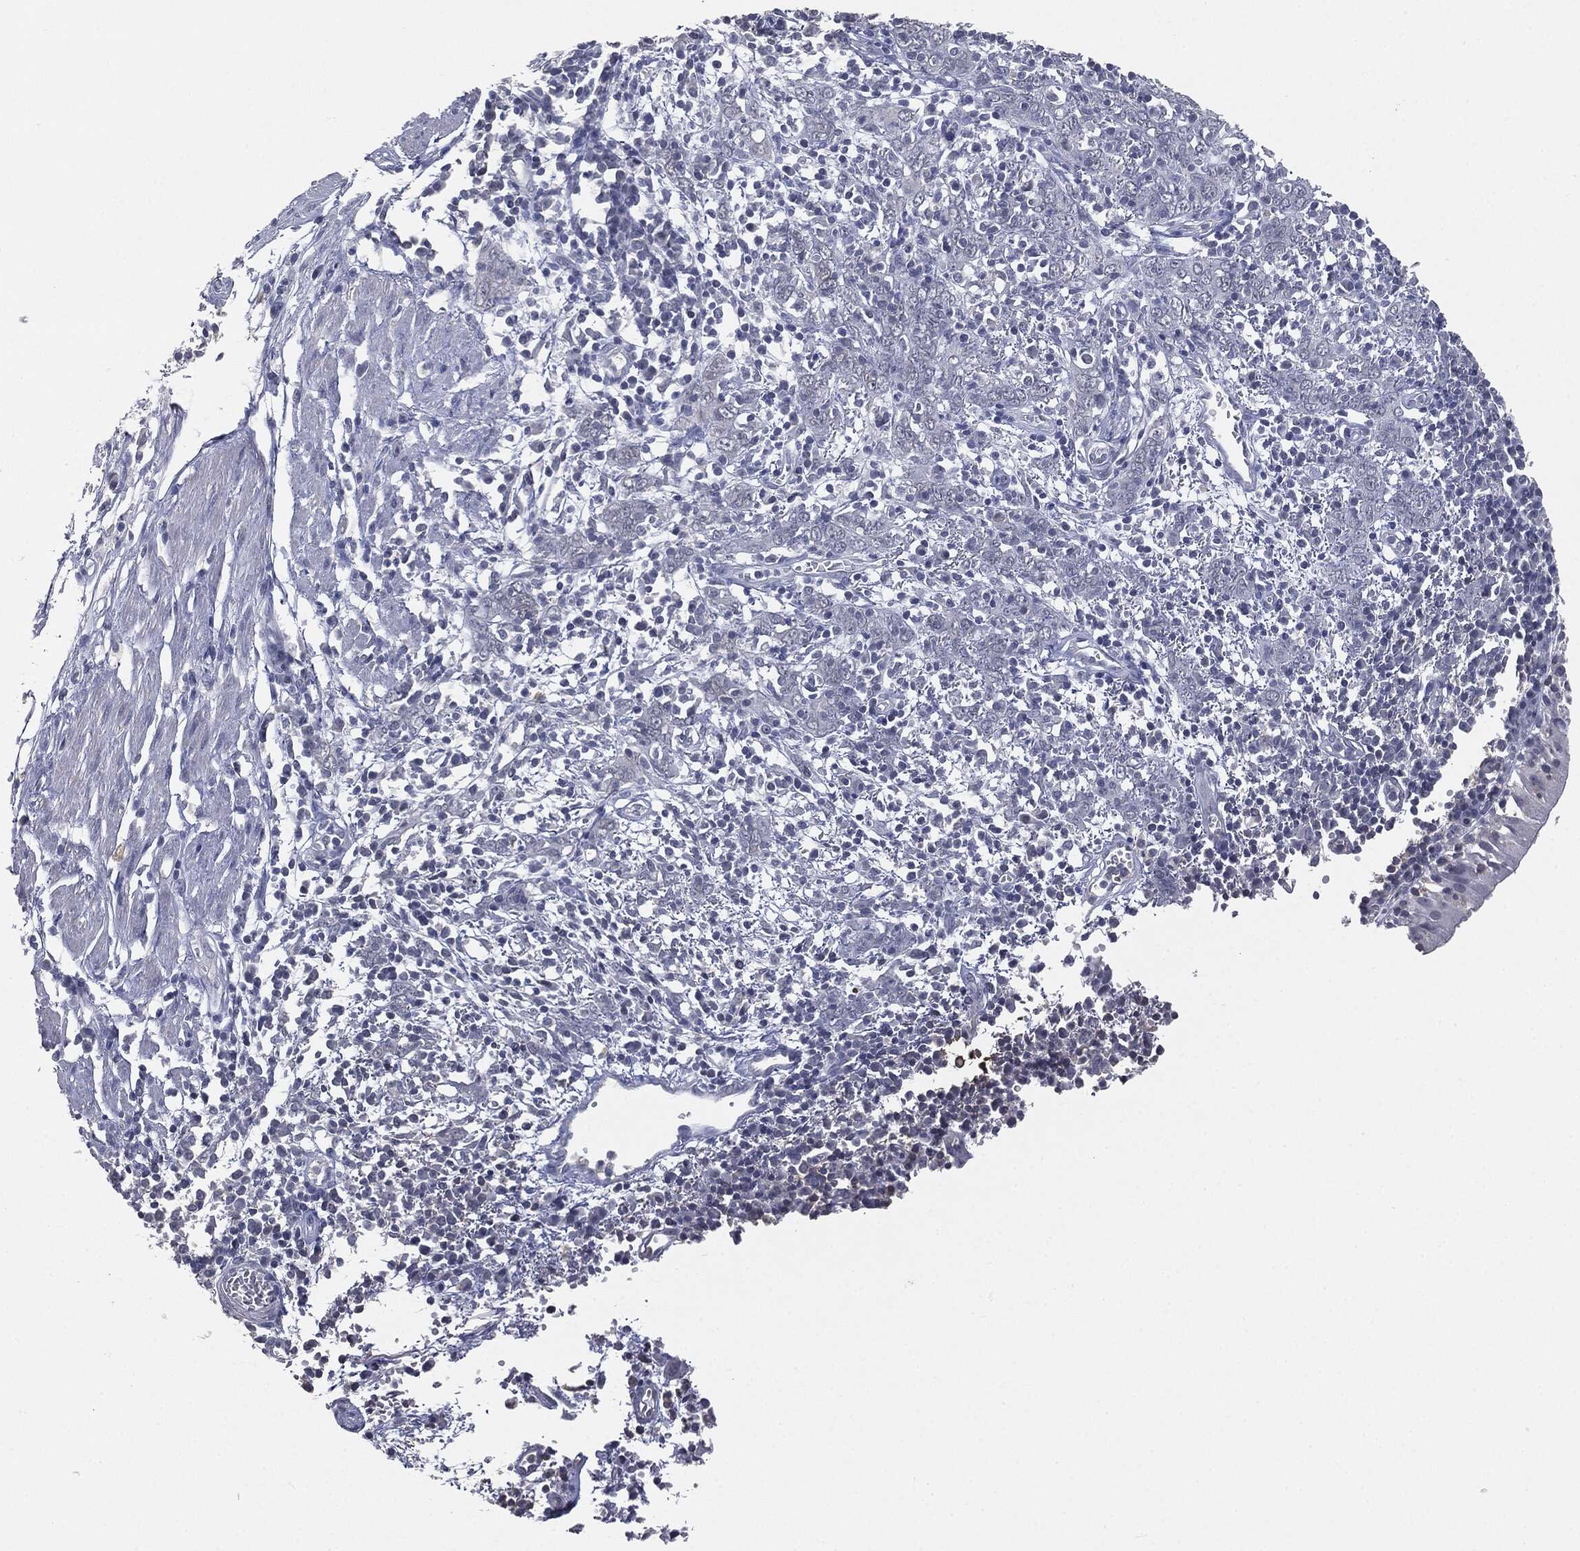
{"staining": {"intensity": "negative", "quantity": "none", "location": "none"}, "tissue": "bronchus", "cell_type": "Respiratory epithelial cells", "image_type": "normal", "snomed": [{"axis": "morphology", "description": "Normal tissue, NOS"}, {"axis": "morphology", "description": "Squamous cell carcinoma, NOS"}, {"axis": "topography", "description": "Cartilage tissue"}, {"axis": "topography", "description": "Bronchus"}, {"axis": "topography", "description": "Lung"}], "caption": "Human bronchus stained for a protein using immunohistochemistry (IHC) shows no staining in respiratory epithelial cells.", "gene": "SLC2A2", "patient": {"sex": "male", "age": 66}}